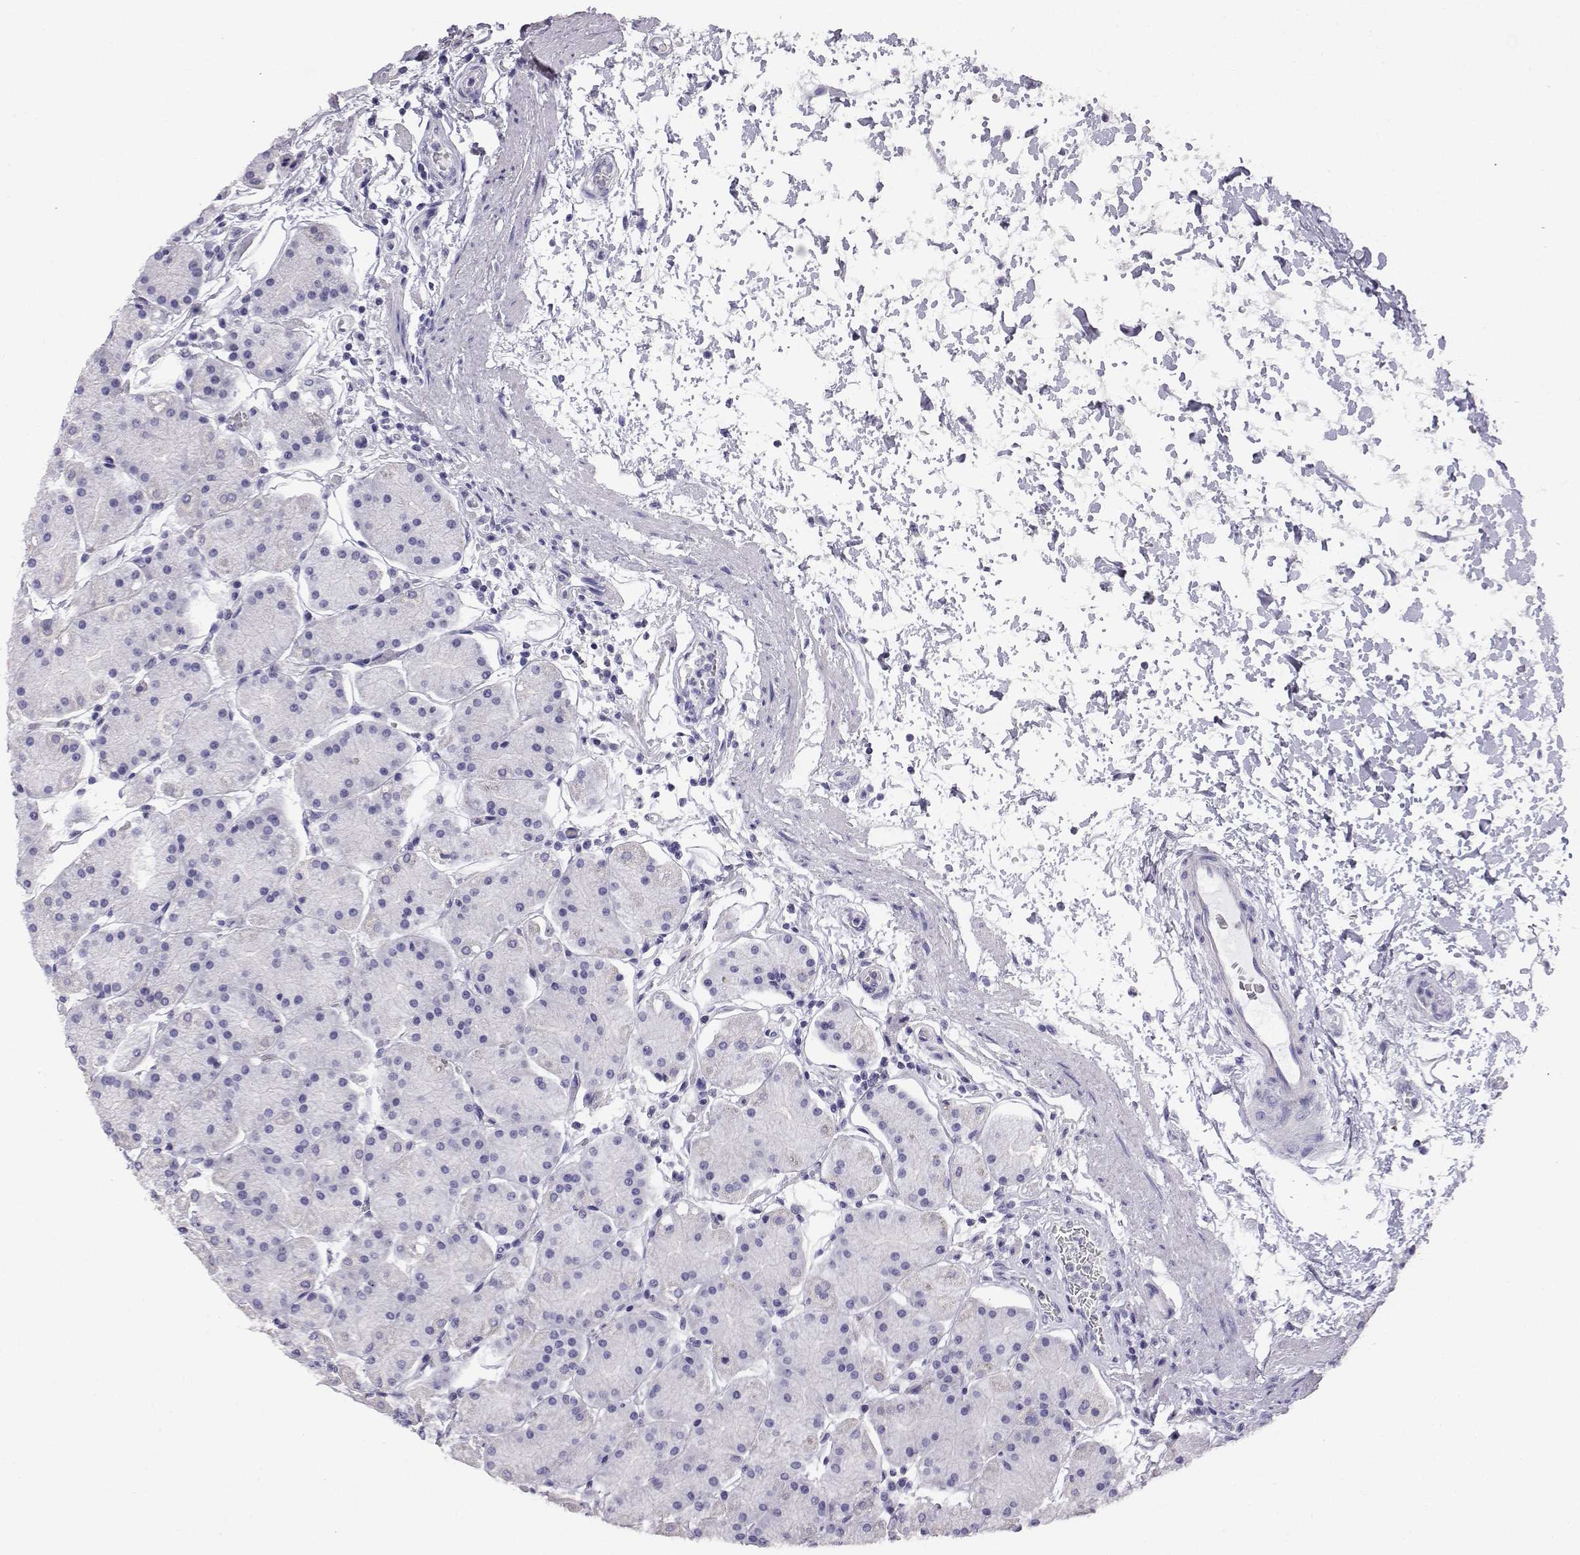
{"staining": {"intensity": "negative", "quantity": "none", "location": "none"}, "tissue": "stomach", "cell_type": "Glandular cells", "image_type": "normal", "snomed": [{"axis": "morphology", "description": "Normal tissue, NOS"}, {"axis": "topography", "description": "Stomach"}], "caption": "An IHC image of normal stomach is shown. There is no staining in glandular cells of stomach.", "gene": "AKR1B1", "patient": {"sex": "male", "age": 54}}